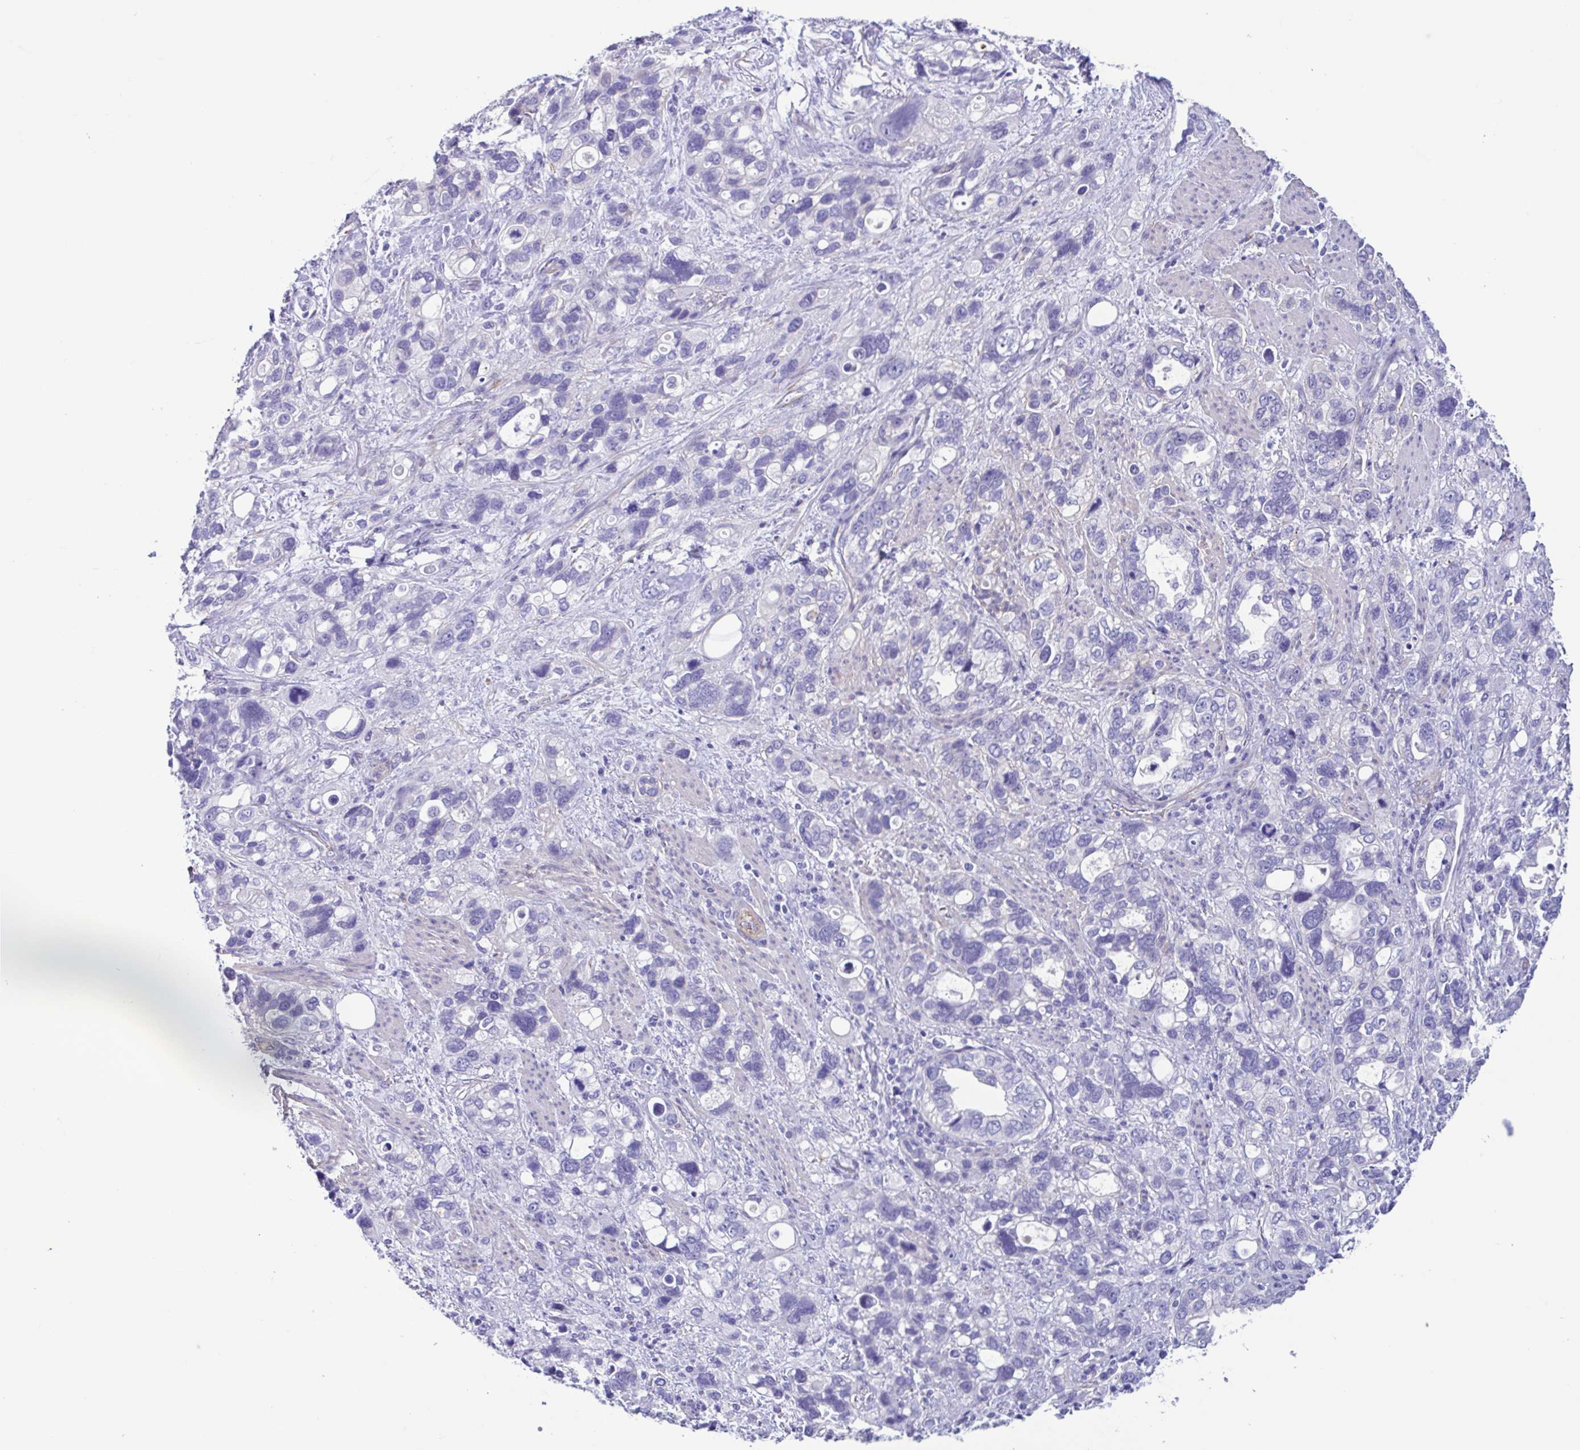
{"staining": {"intensity": "negative", "quantity": "none", "location": "none"}, "tissue": "stomach cancer", "cell_type": "Tumor cells", "image_type": "cancer", "snomed": [{"axis": "morphology", "description": "Adenocarcinoma, NOS"}, {"axis": "topography", "description": "Stomach, upper"}], "caption": "DAB immunohistochemical staining of human stomach adenocarcinoma displays no significant staining in tumor cells.", "gene": "CYP11B1", "patient": {"sex": "female", "age": 81}}